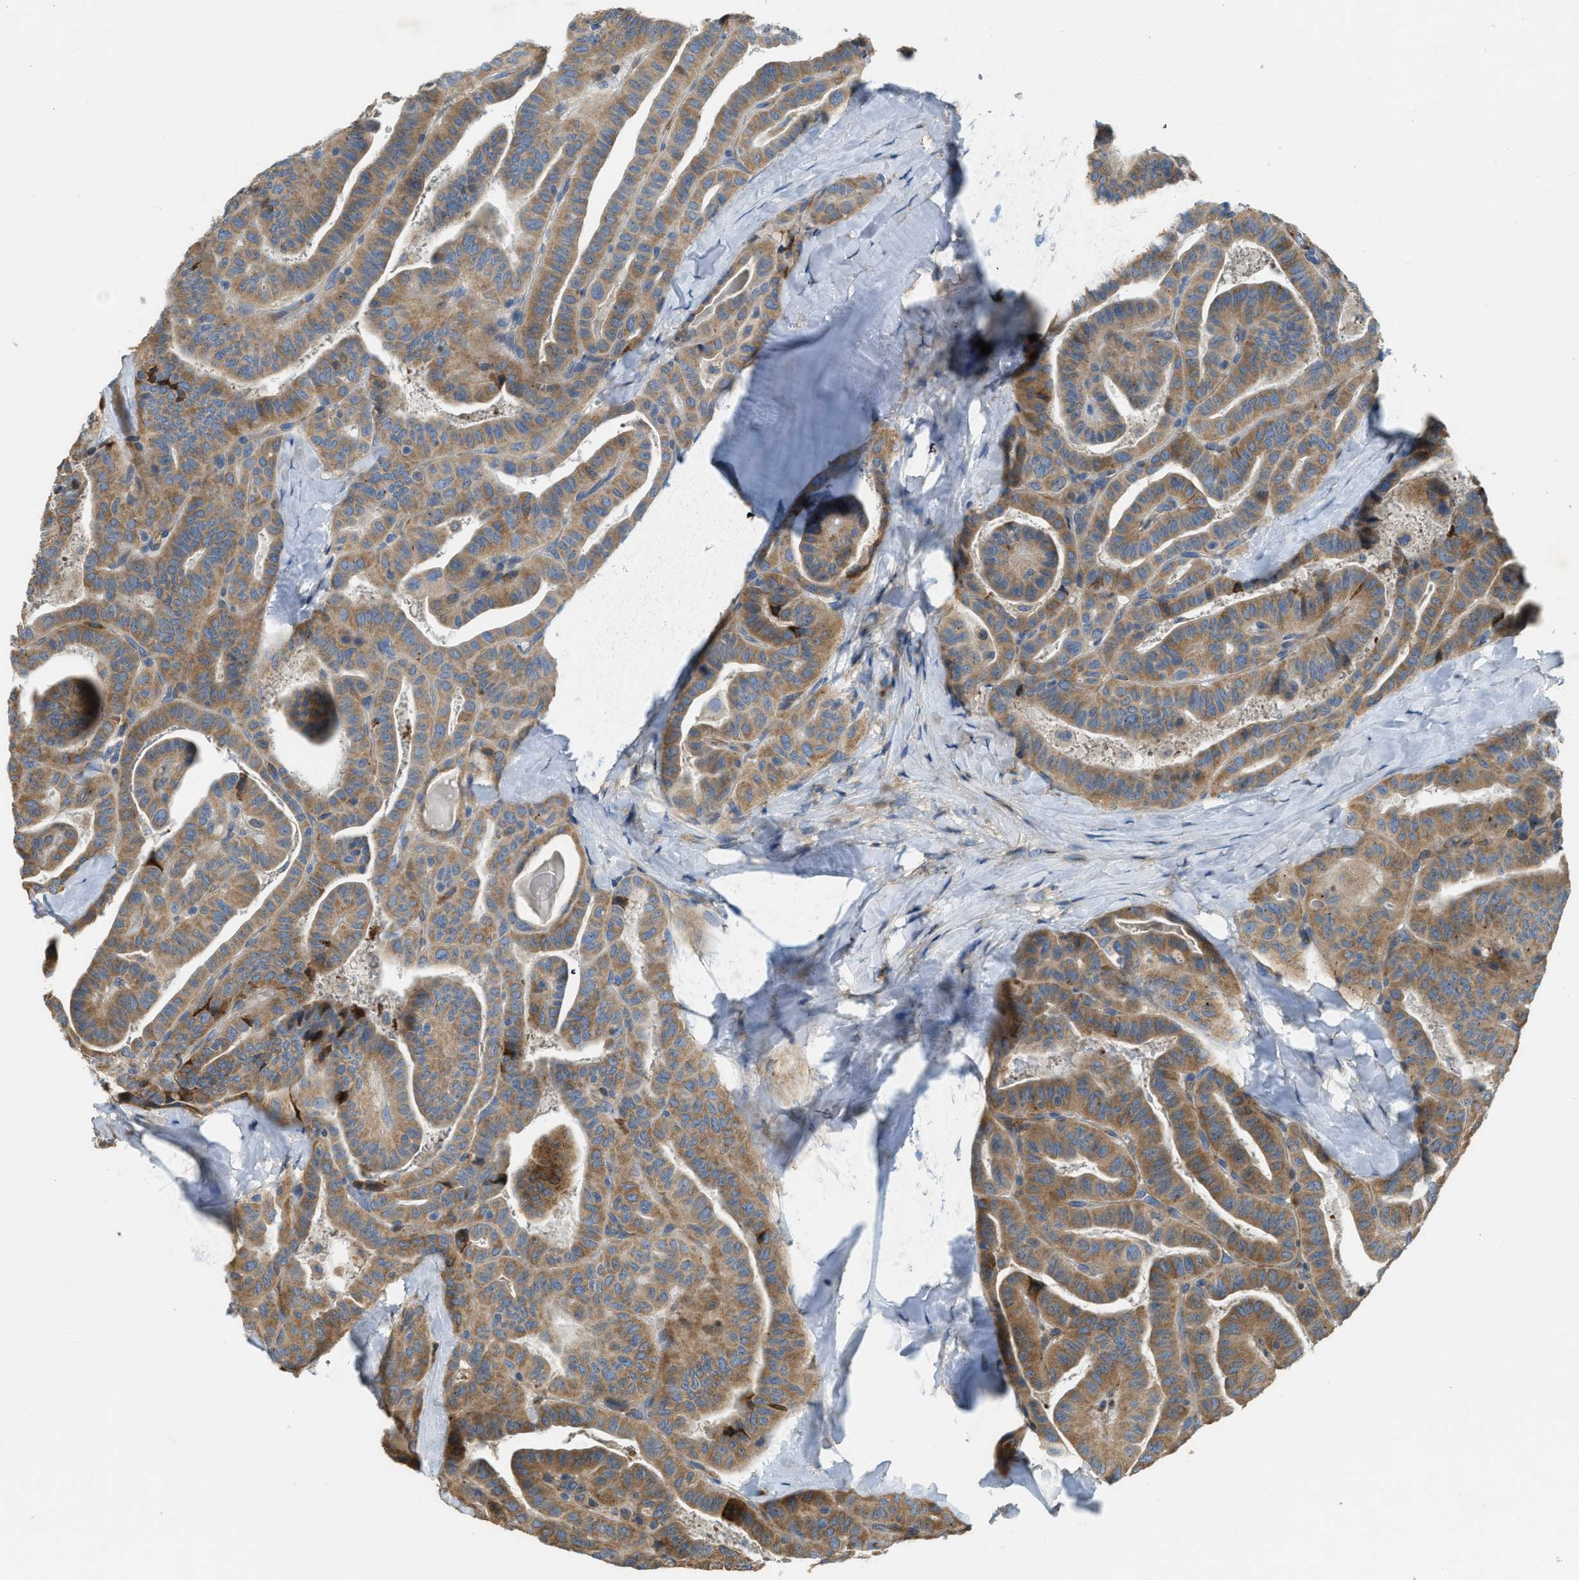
{"staining": {"intensity": "moderate", "quantity": ">75%", "location": "cytoplasmic/membranous"}, "tissue": "thyroid cancer", "cell_type": "Tumor cells", "image_type": "cancer", "snomed": [{"axis": "morphology", "description": "Papillary adenocarcinoma, NOS"}, {"axis": "topography", "description": "Thyroid gland"}], "caption": "Immunohistochemical staining of thyroid cancer (papillary adenocarcinoma) displays medium levels of moderate cytoplasmic/membranous protein staining in about >75% of tumor cells.", "gene": "TMEM68", "patient": {"sex": "male", "age": 77}}